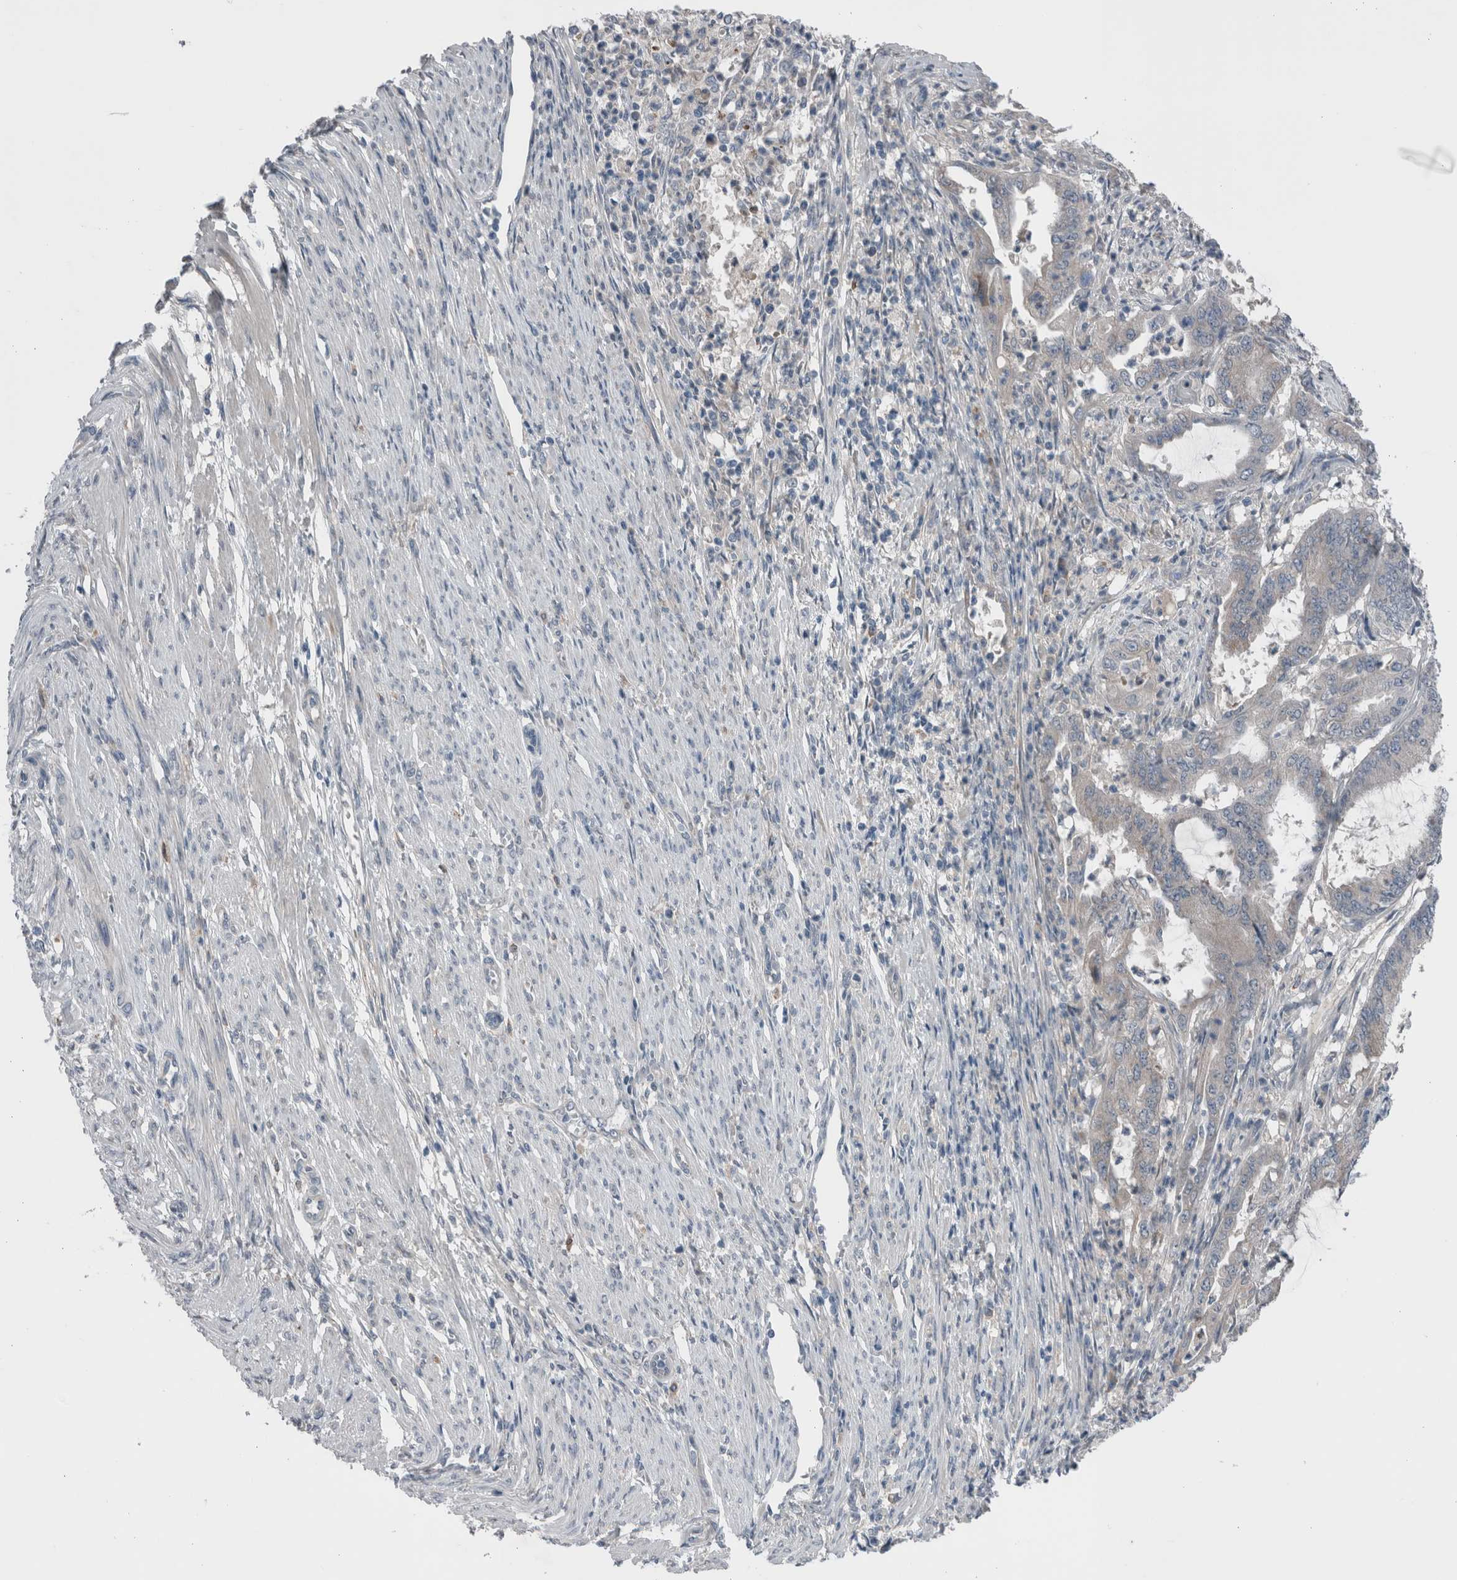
{"staining": {"intensity": "negative", "quantity": "none", "location": "none"}, "tissue": "endometrial cancer", "cell_type": "Tumor cells", "image_type": "cancer", "snomed": [{"axis": "morphology", "description": "Adenocarcinoma, NOS"}, {"axis": "topography", "description": "Endometrium"}], "caption": "This photomicrograph is of endometrial adenocarcinoma stained with IHC to label a protein in brown with the nuclei are counter-stained blue. There is no positivity in tumor cells.", "gene": "CRNN", "patient": {"sex": "female", "age": 51}}